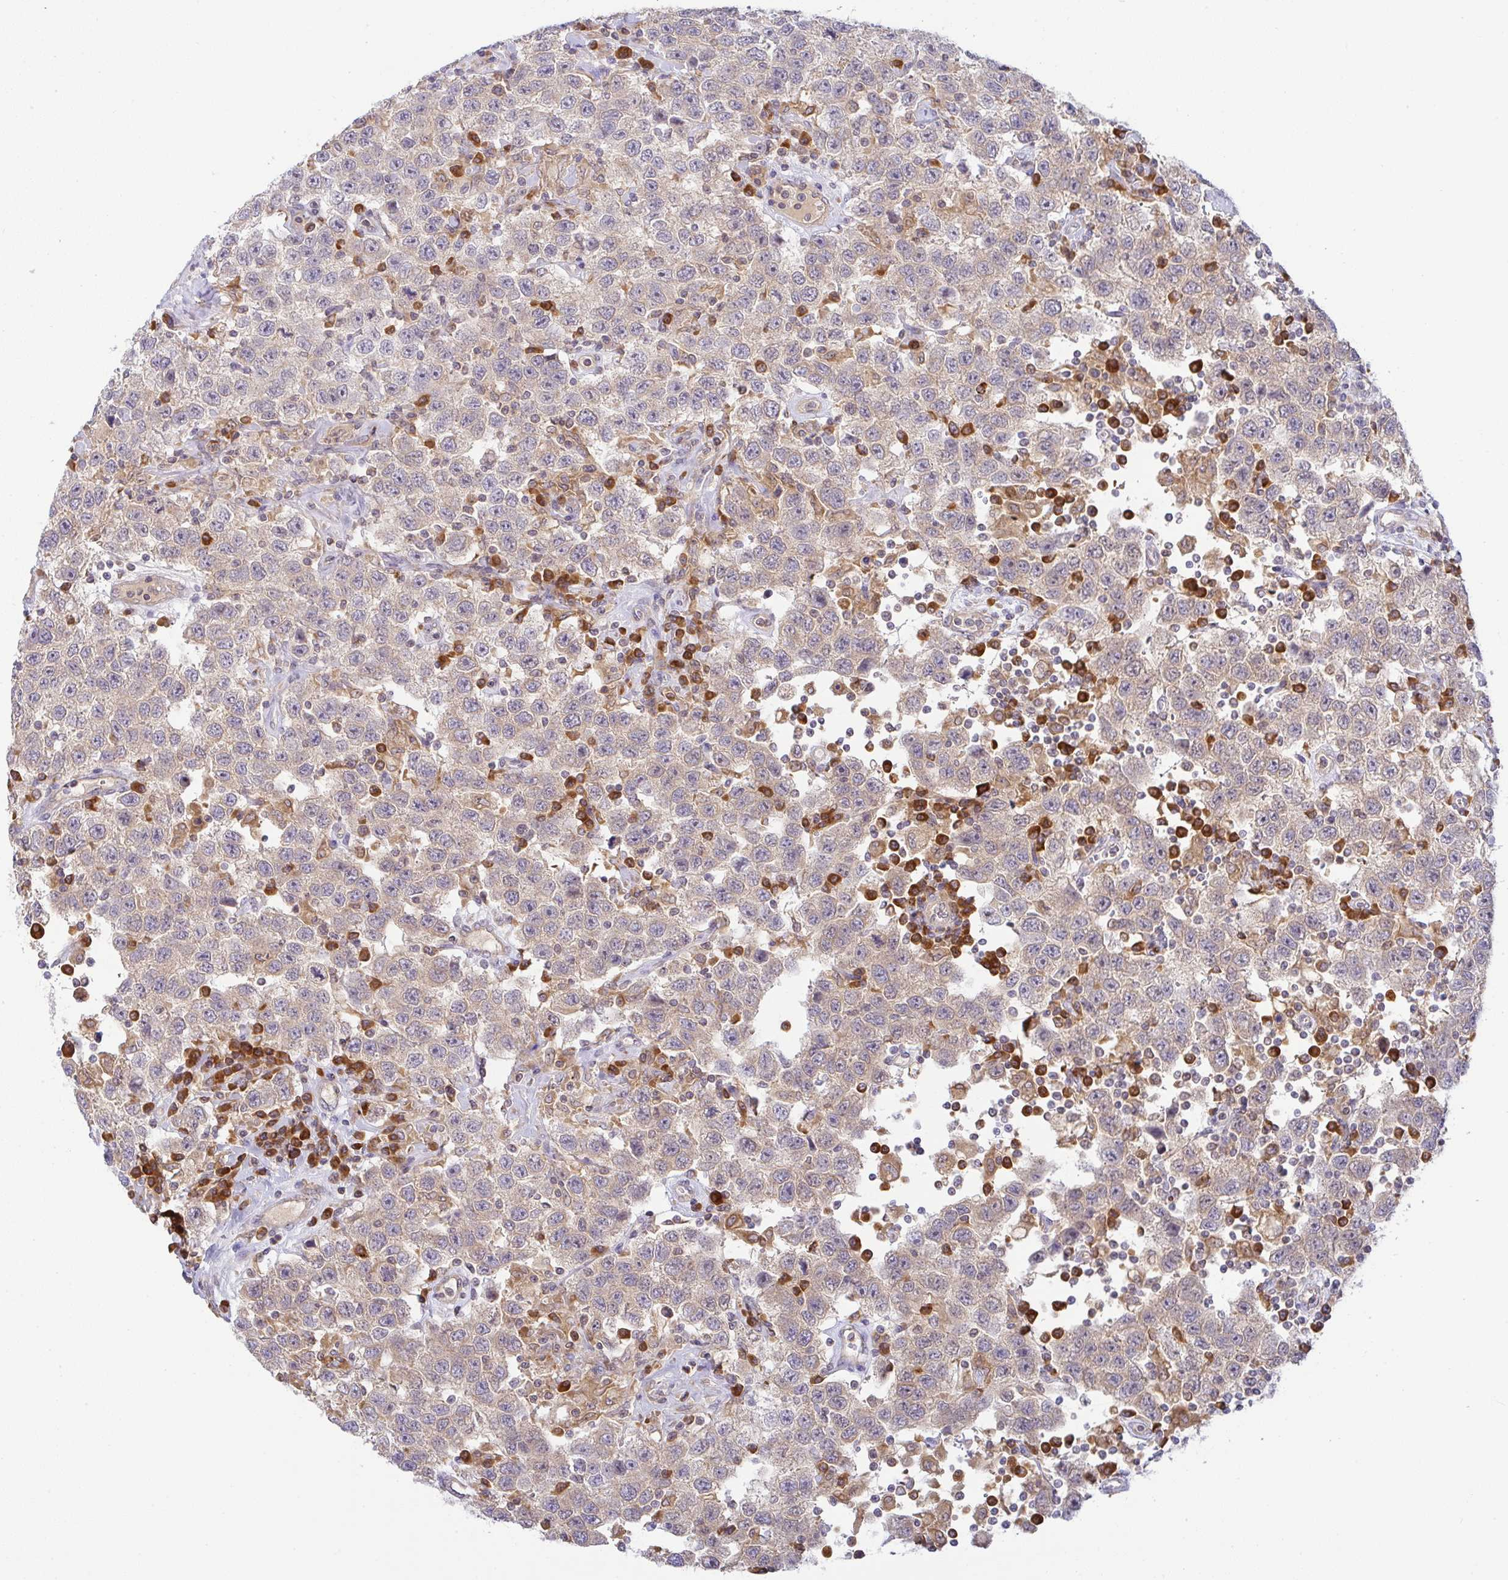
{"staining": {"intensity": "weak", "quantity": "<25%", "location": "cytoplasmic/membranous"}, "tissue": "testis cancer", "cell_type": "Tumor cells", "image_type": "cancer", "snomed": [{"axis": "morphology", "description": "Seminoma, NOS"}, {"axis": "topography", "description": "Testis"}], "caption": "DAB immunohistochemical staining of human testis seminoma shows no significant expression in tumor cells. (DAB (3,3'-diaminobenzidine) IHC visualized using brightfield microscopy, high magnification).", "gene": "DERL2", "patient": {"sex": "male", "age": 41}}